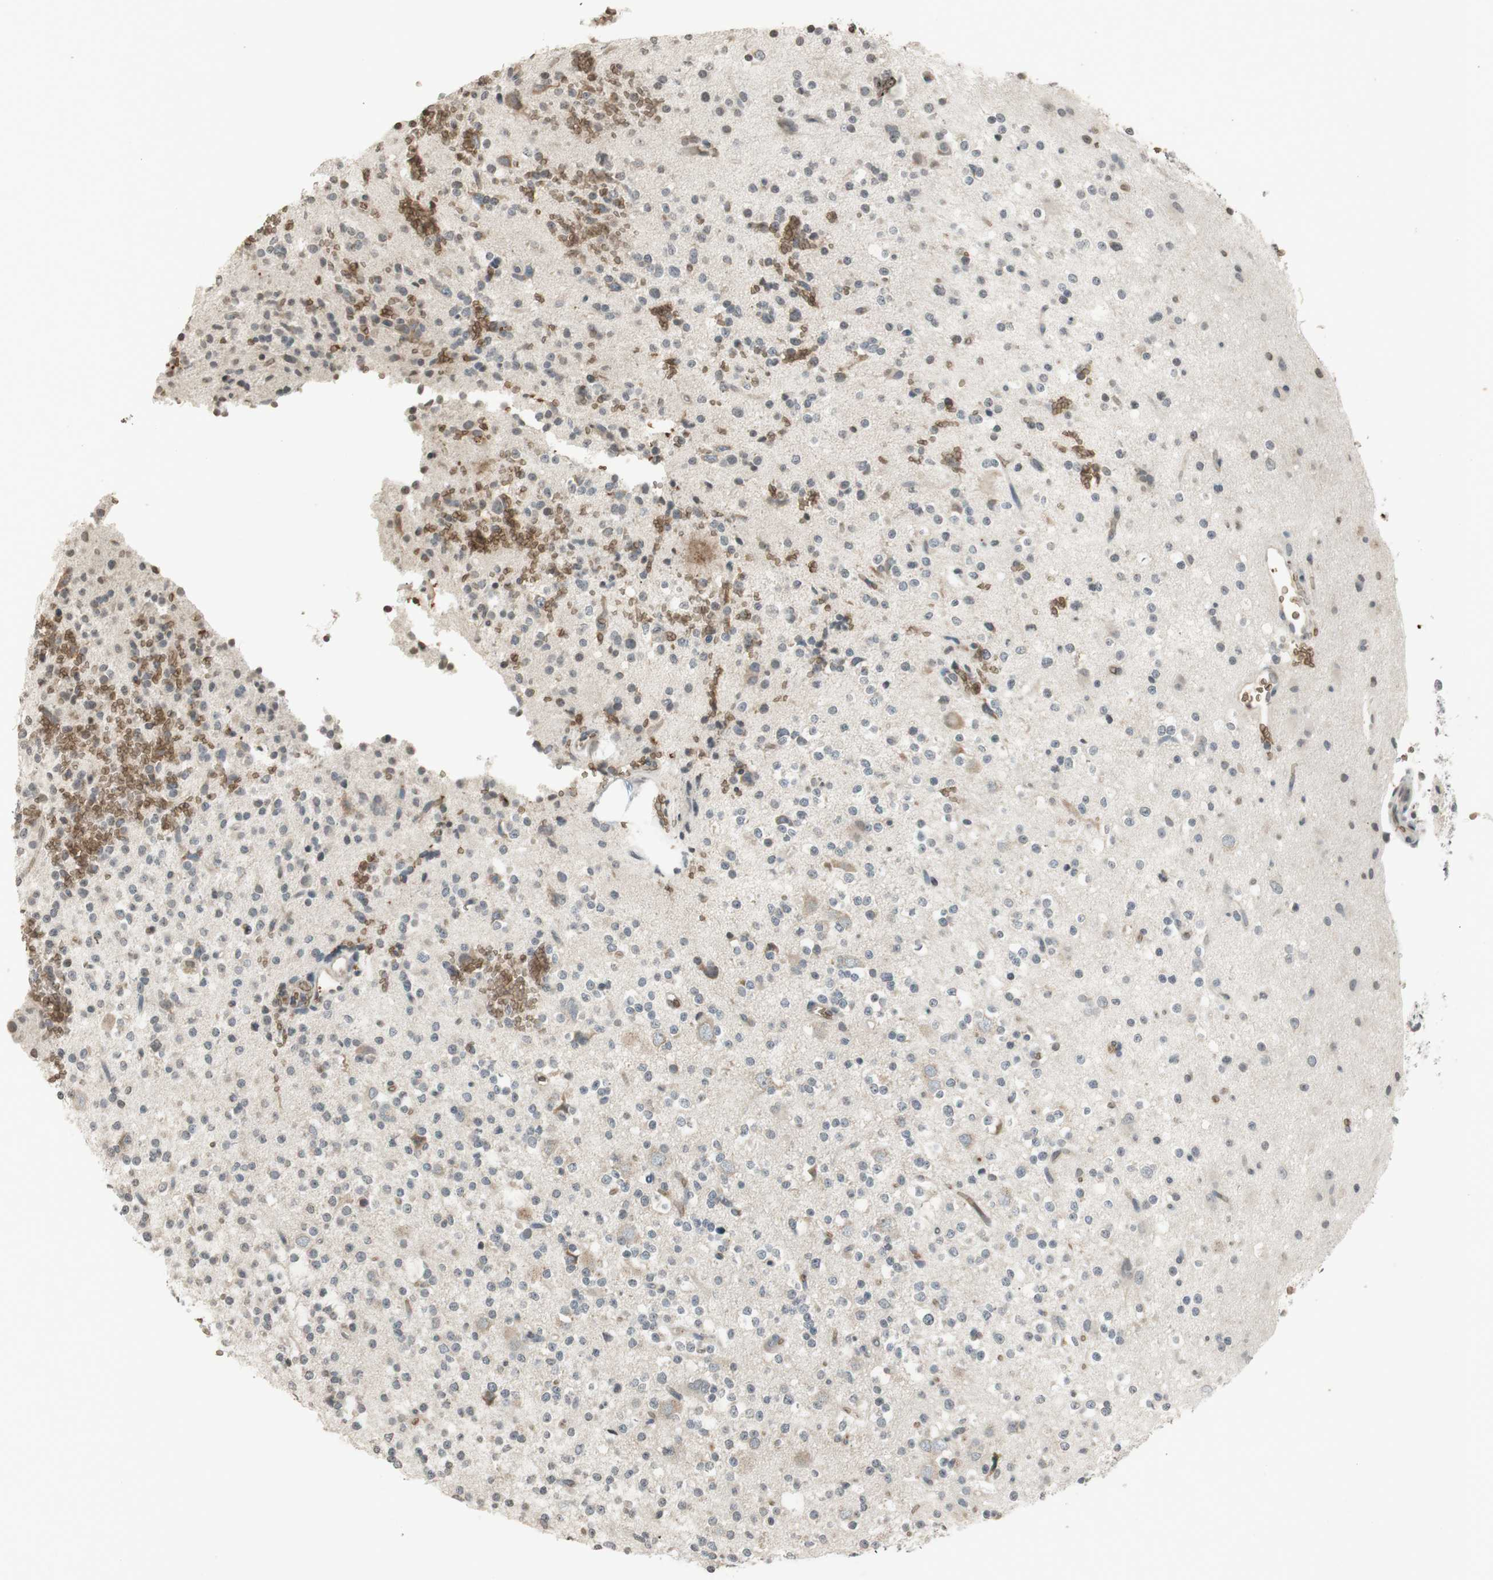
{"staining": {"intensity": "negative", "quantity": "none", "location": "none"}, "tissue": "glioma", "cell_type": "Tumor cells", "image_type": "cancer", "snomed": [{"axis": "morphology", "description": "Glioma, malignant, High grade"}, {"axis": "topography", "description": "Brain"}], "caption": "An immunohistochemistry photomicrograph of high-grade glioma (malignant) is shown. There is no staining in tumor cells of high-grade glioma (malignant).", "gene": "GYPC", "patient": {"sex": "male", "age": 47}}